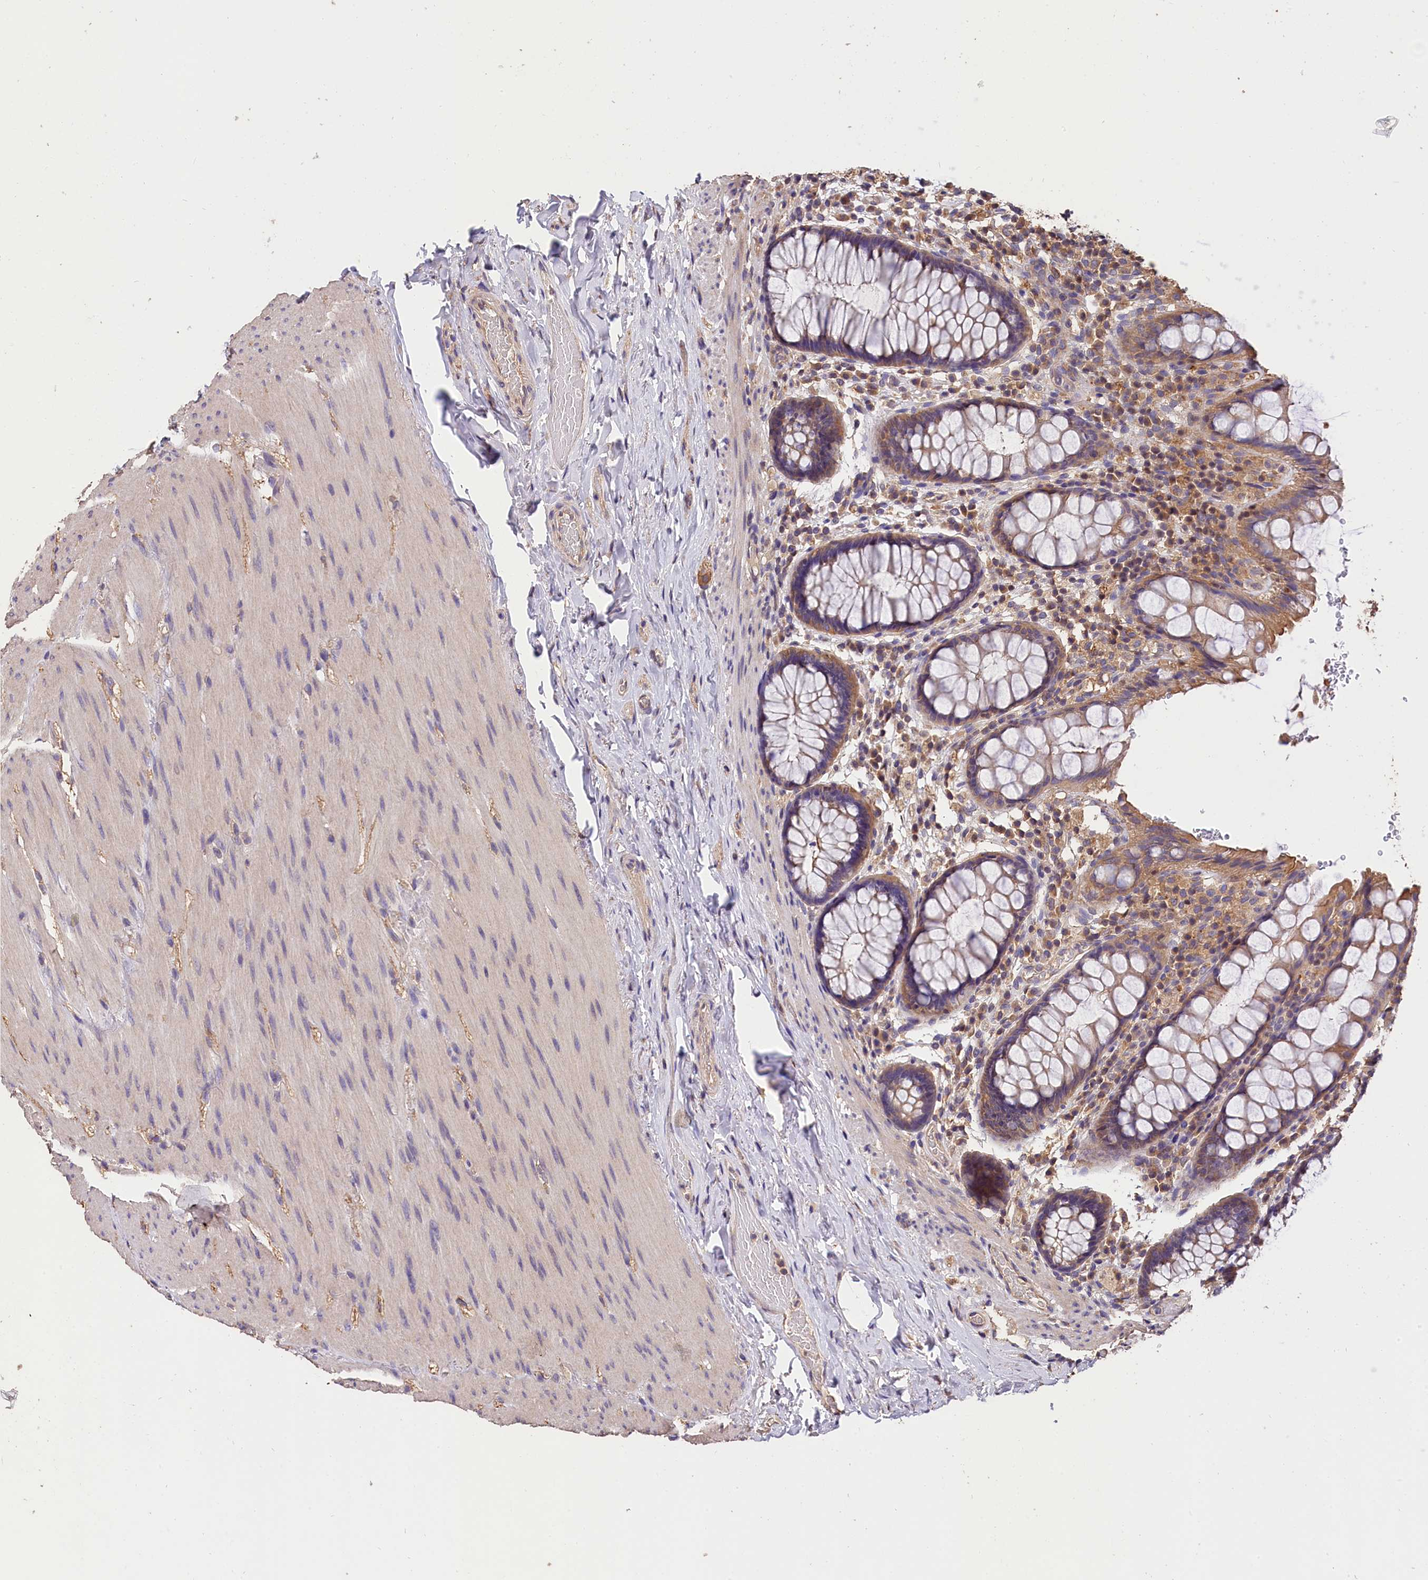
{"staining": {"intensity": "moderate", "quantity": ">75%", "location": "cytoplasmic/membranous"}, "tissue": "rectum", "cell_type": "Glandular cells", "image_type": "normal", "snomed": [{"axis": "morphology", "description": "Normal tissue, NOS"}, {"axis": "topography", "description": "Rectum"}], "caption": "Benign rectum shows moderate cytoplasmic/membranous expression in approximately >75% of glandular cells, visualized by immunohistochemistry. The staining was performed using DAB, with brown indicating positive protein expression. Nuclei are stained blue with hematoxylin.", "gene": "OAS3", "patient": {"sex": "male", "age": 83}}